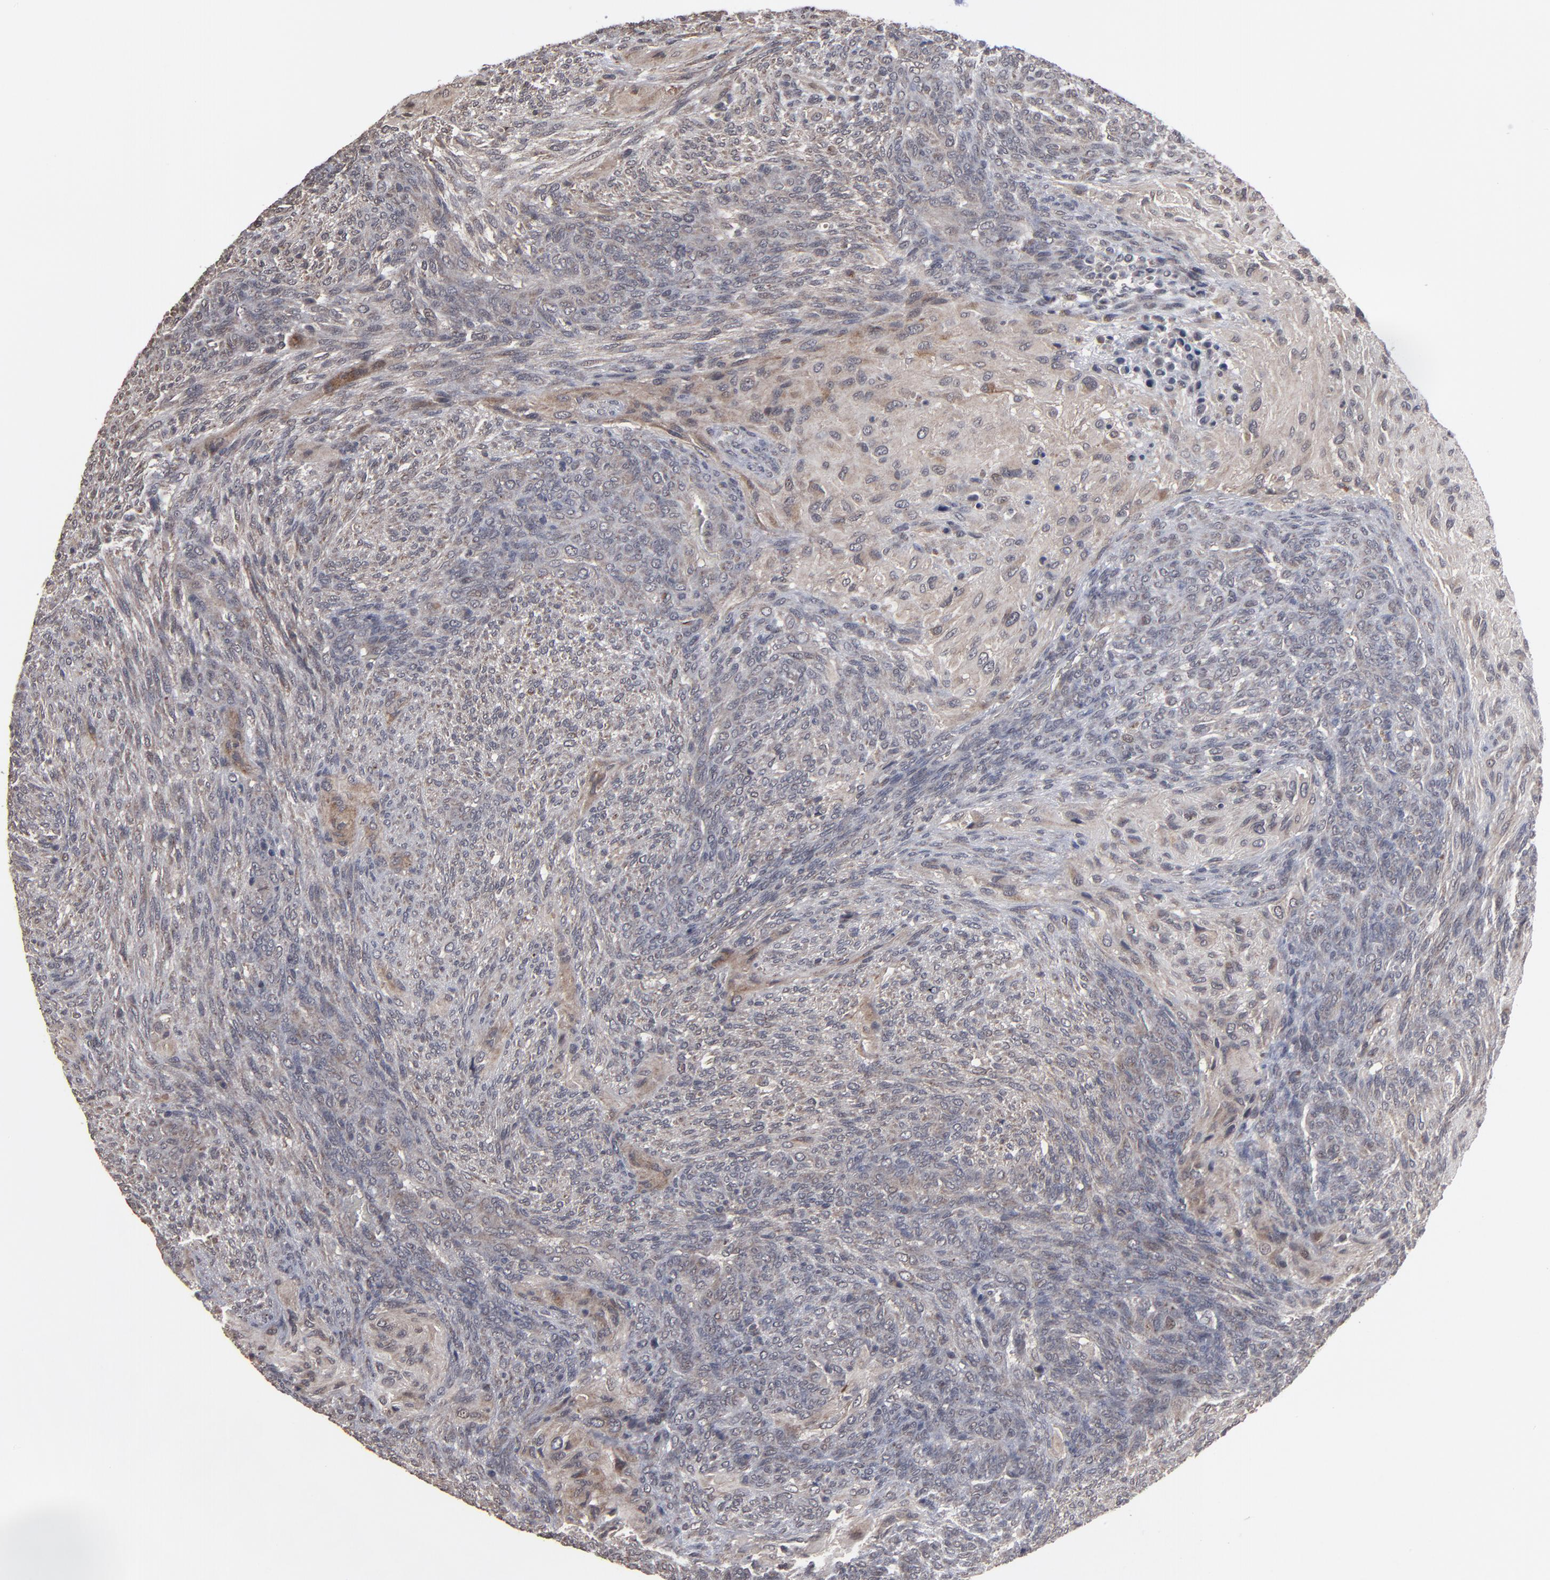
{"staining": {"intensity": "weak", "quantity": "25%-75%", "location": "cytoplasmic/membranous,nuclear"}, "tissue": "glioma", "cell_type": "Tumor cells", "image_type": "cancer", "snomed": [{"axis": "morphology", "description": "Glioma, malignant, High grade"}, {"axis": "topography", "description": "Cerebral cortex"}], "caption": "This micrograph exhibits immunohistochemistry staining of human malignant glioma (high-grade), with low weak cytoplasmic/membranous and nuclear expression in approximately 25%-75% of tumor cells.", "gene": "SLC22A17", "patient": {"sex": "female", "age": 55}}